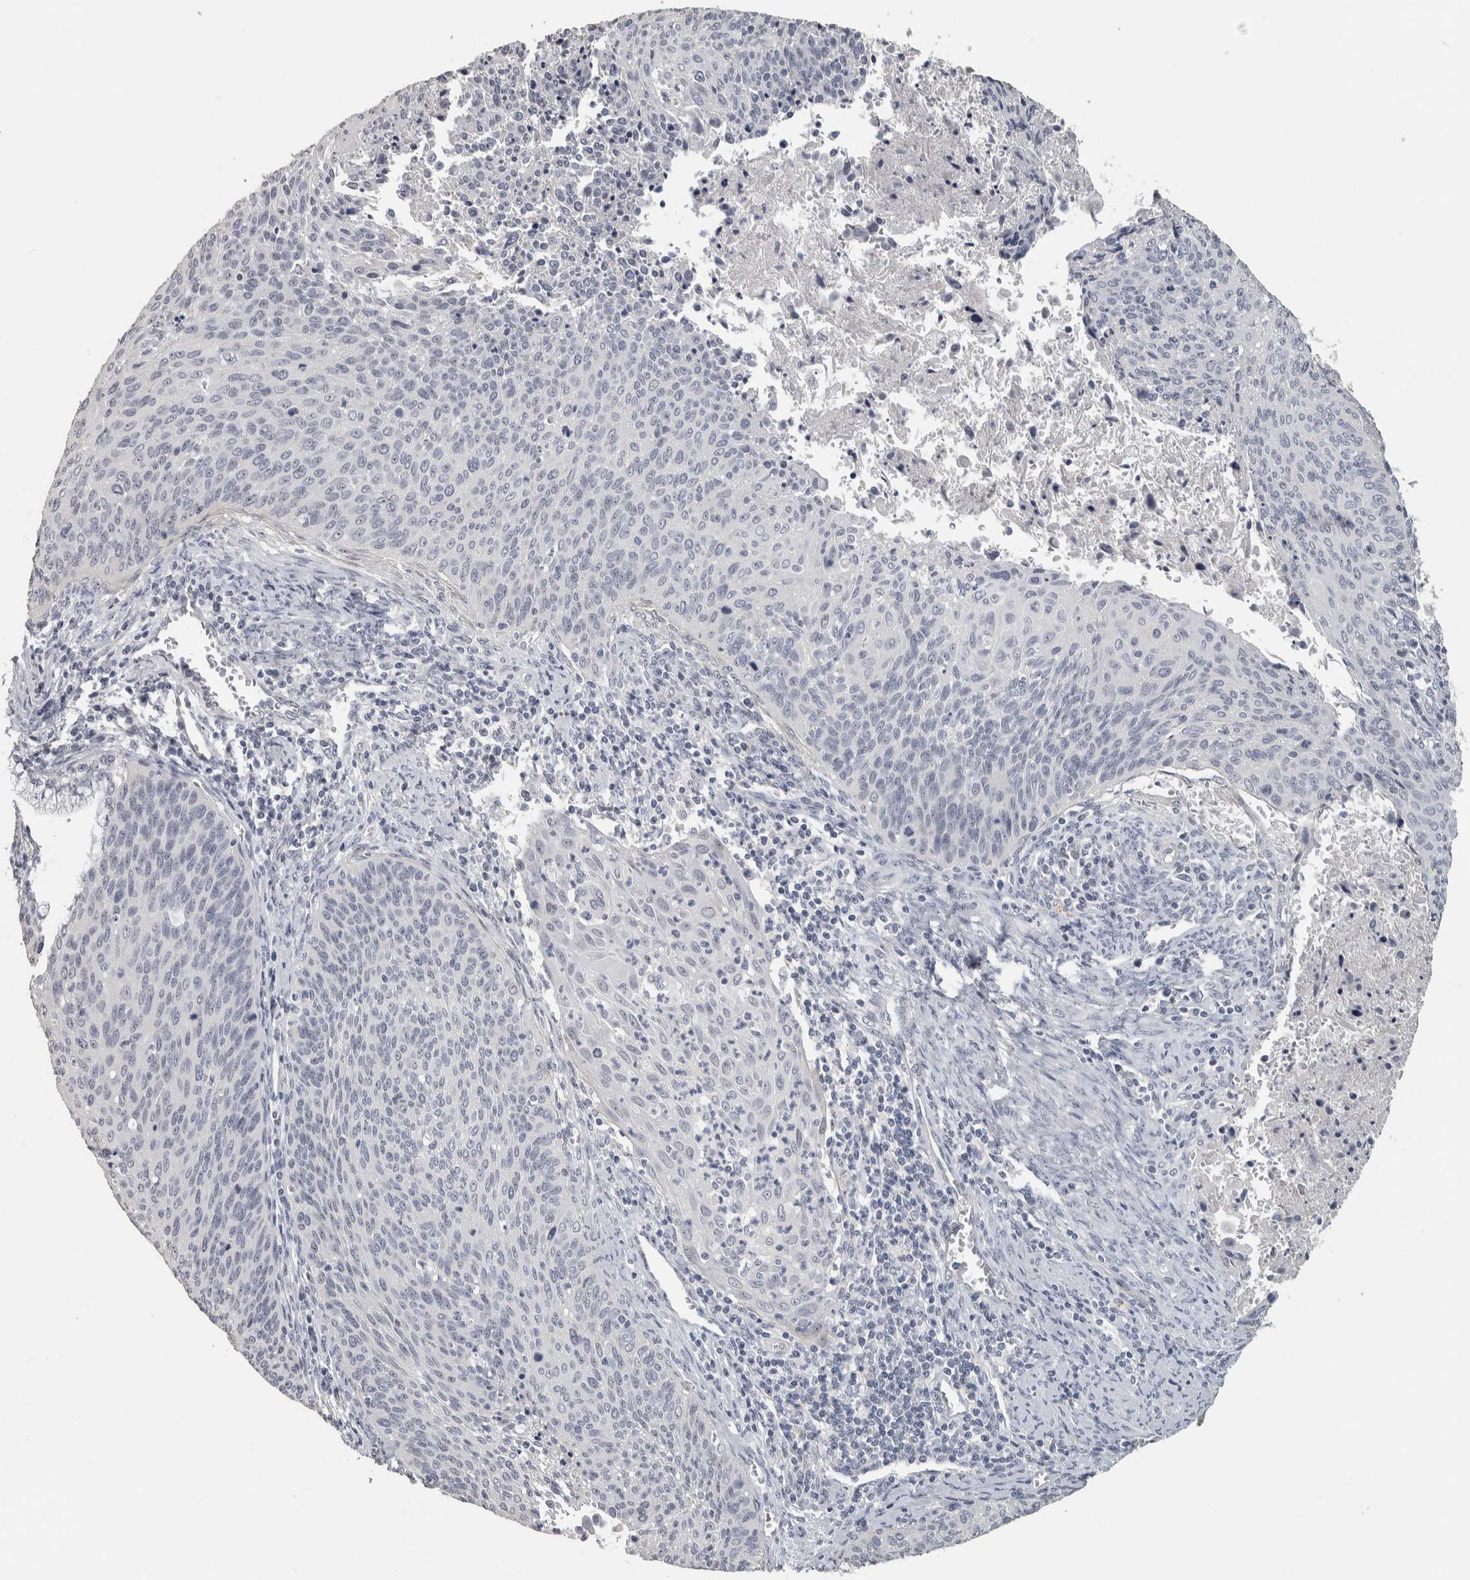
{"staining": {"intensity": "negative", "quantity": "none", "location": "none"}, "tissue": "cervical cancer", "cell_type": "Tumor cells", "image_type": "cancer", "snomed": [{"axis": "morphology", "description": "Squamous cell carcinoma, NOS"}, {"axis": "topography", "description": "Cervix"}], "caption": "Immunohistochemical staining of human squamous cell carcinoma (cervical) displays no significant positivity in tumor cells.", "gene": "DCAF10", "patient": {"sex": "female", "age": 55}}